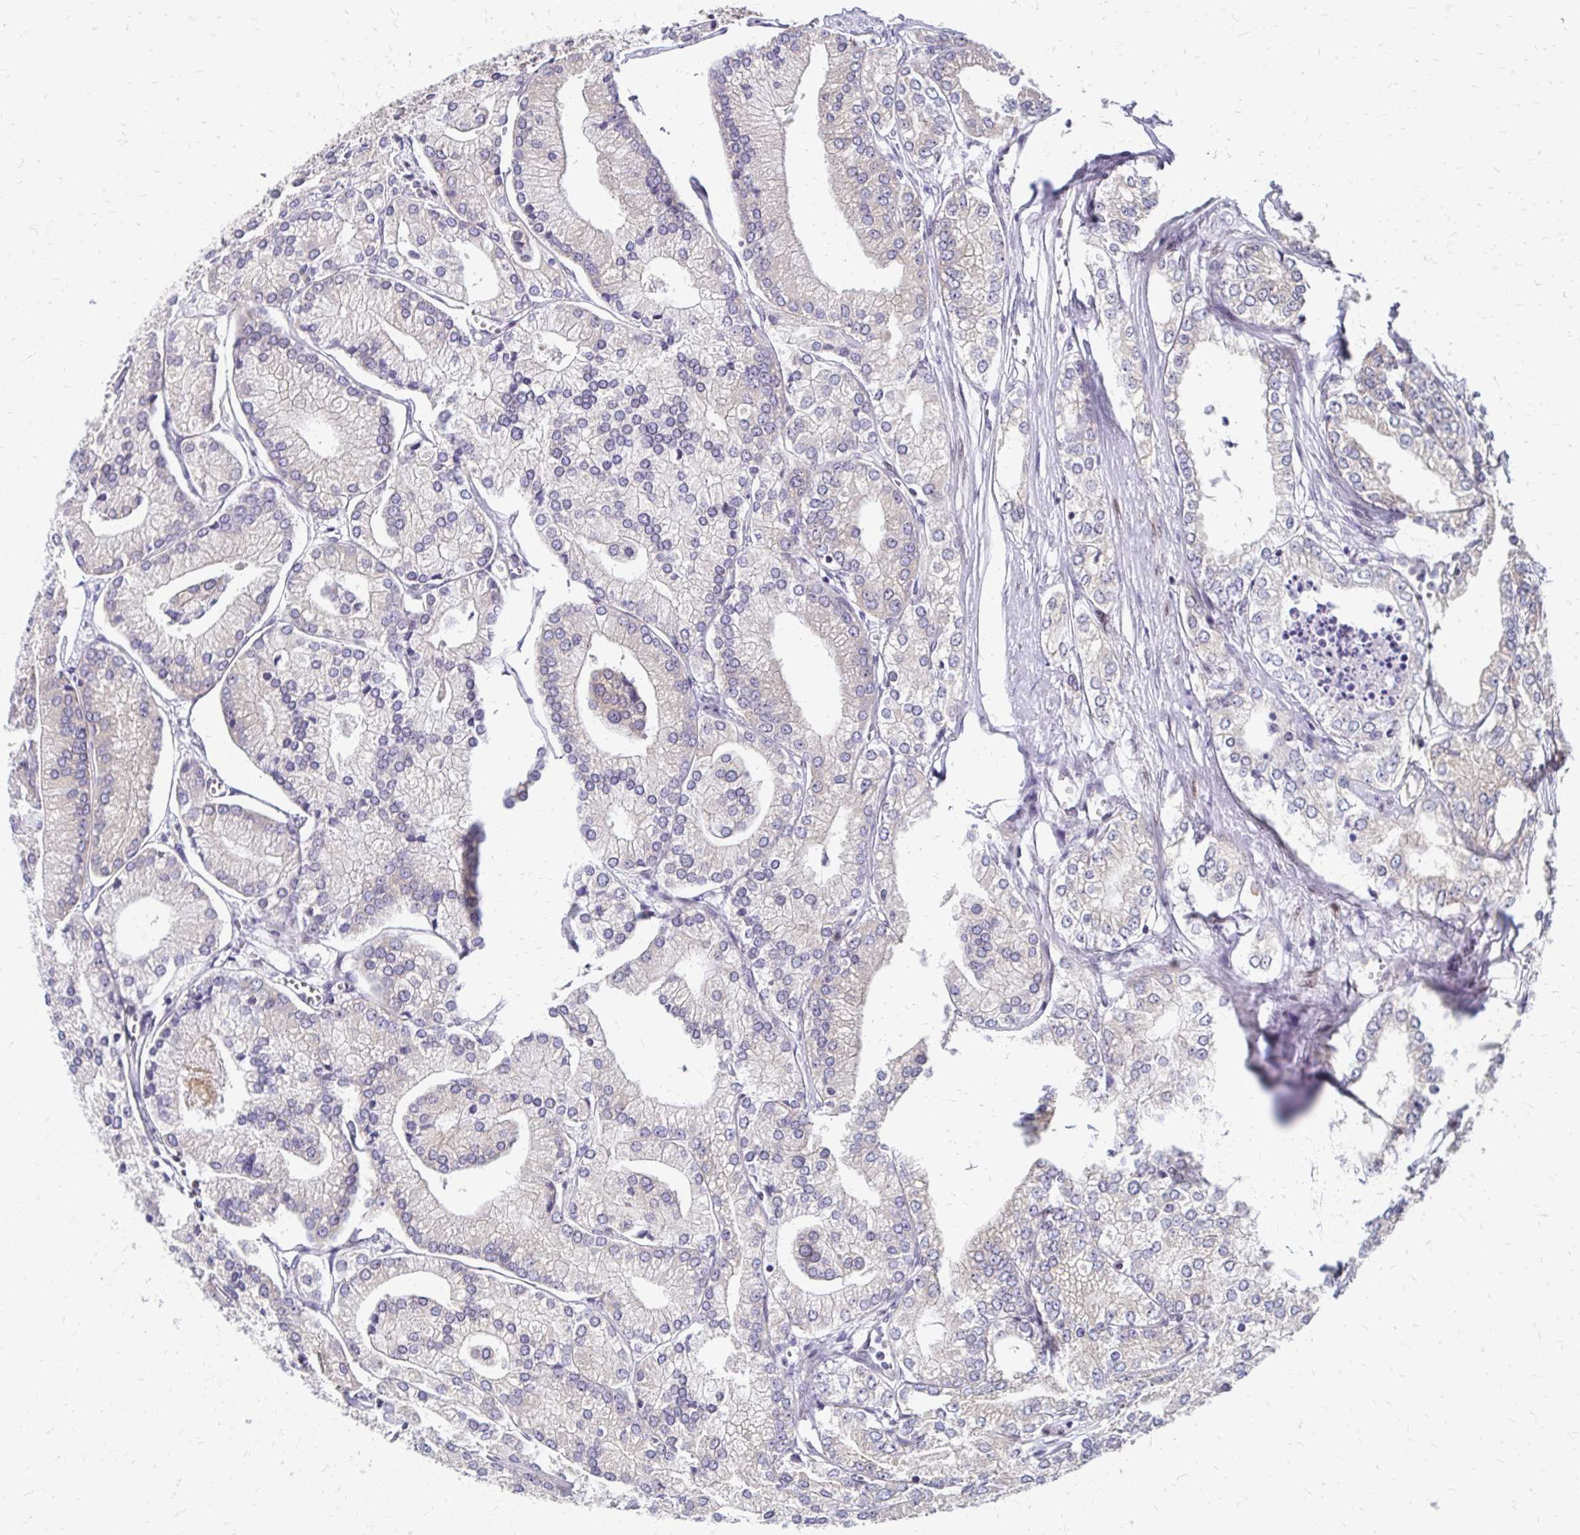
{"staining": {"intensity": "negative", "quantity": "none", "location": "none"}, "tissue": "prostate cancer", "cell_type": "Tumor cells", "image_type": "cancer", "snomed": [{"axis": "morphology", "description": "Adenocarcinoma, High grade"}, {"axis": "topography", "description": "Prostate"}], "caption": "Immunohistochemistry (IHC) micrograph of human adenocarcinoma (high-grade) (prostate) stained for a protein (brown), which exhibits no expression in tumor cells.", "gene": "CBX7", "patient": {"sex": "male", "age": 61}}